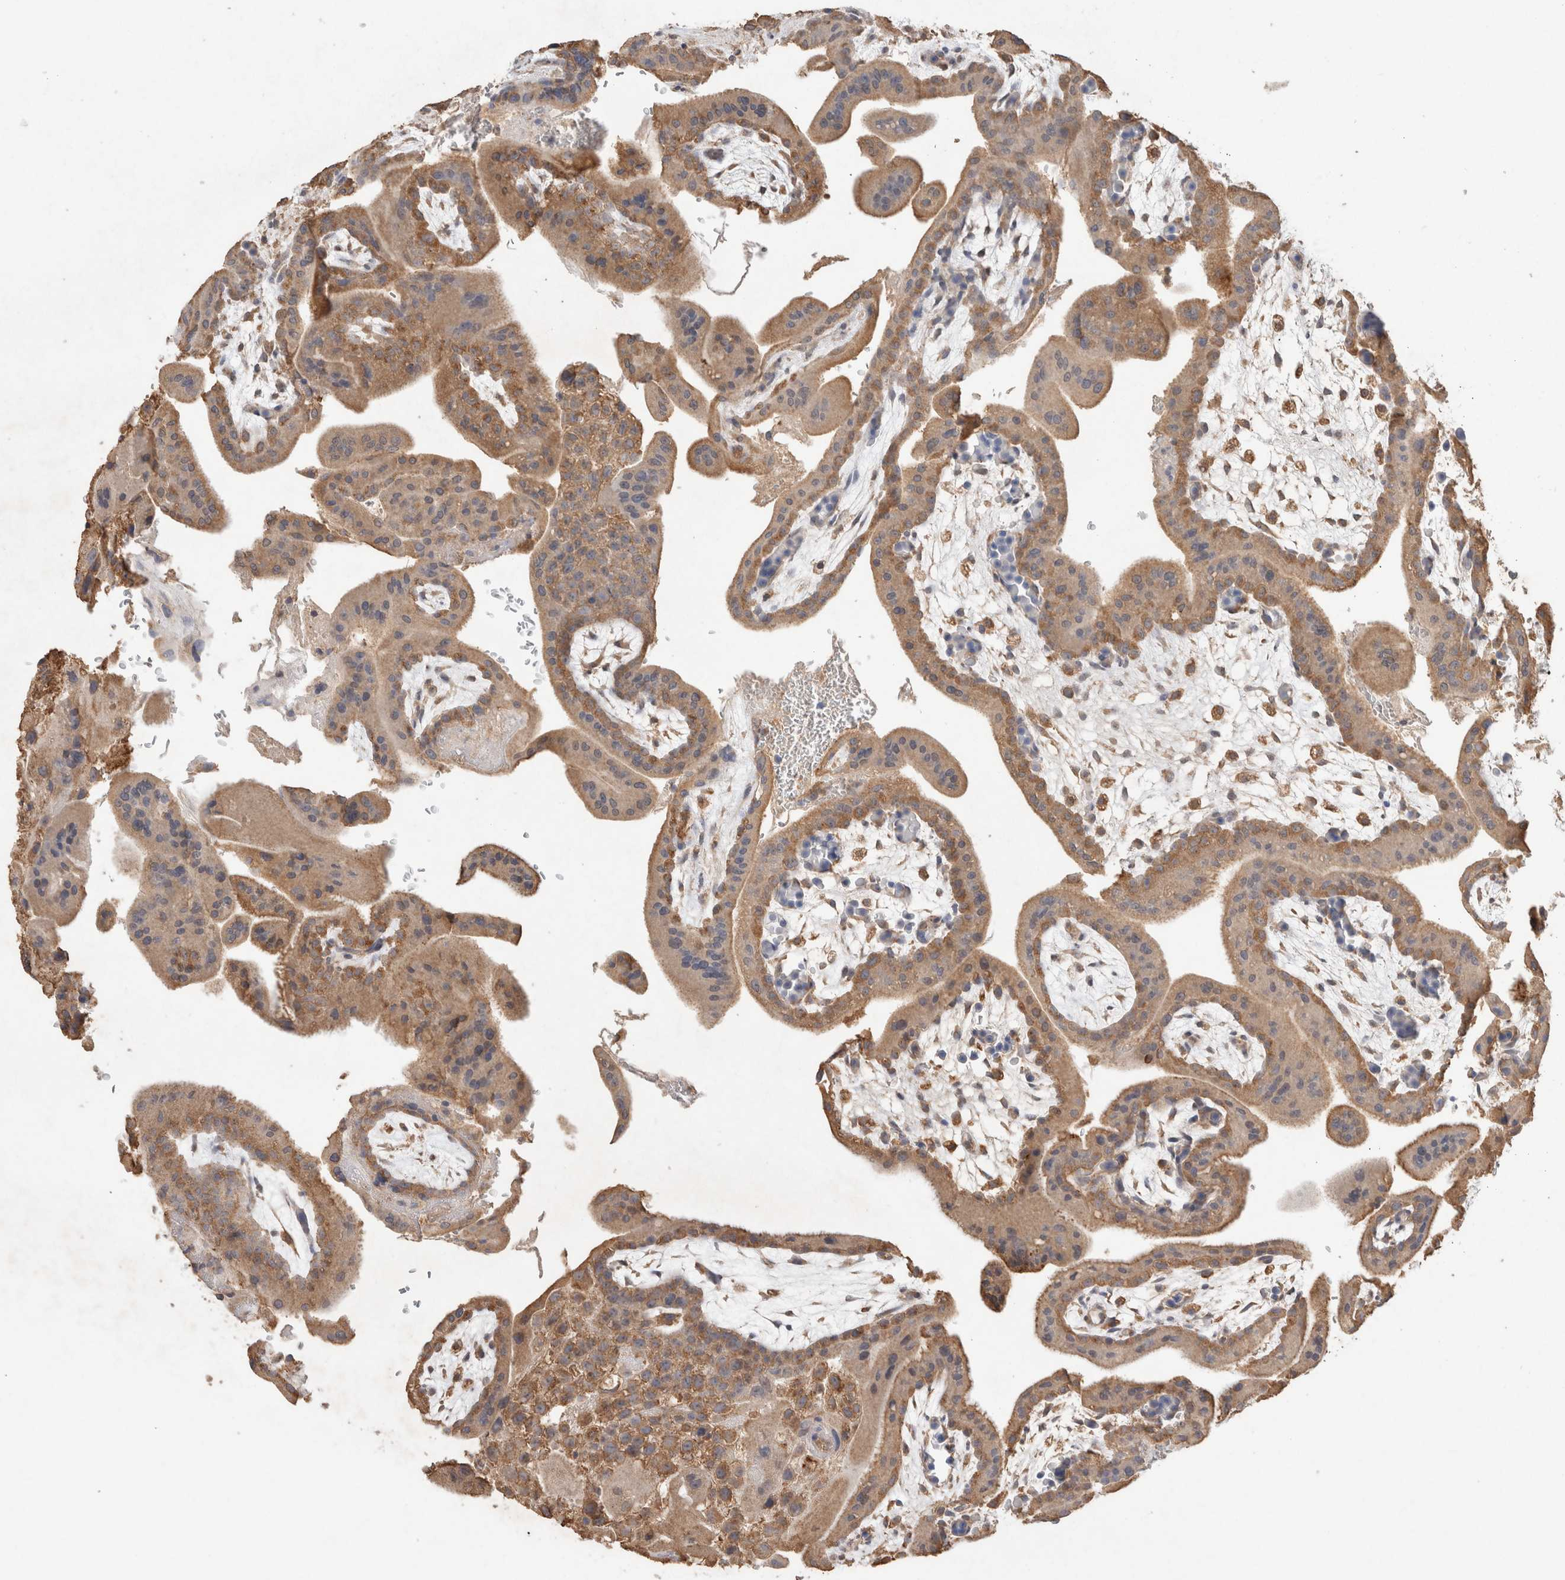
{"staining": {"intensity": "moderate", "quantity": ">75%", "location": "cytoplasmic/membranous"}, "tissue": "placenta", "cell_type": "Decidual cells", "image_type": "normal", "snomed": [{"axis": "morphology", "description": "Normal tissue, NOS"}, {"axis": "topography", "description": "Placenta"}], "caption": "Immunohistochemical staining of unremarkable human placenta displays moderate cytoplasmic/membranous protein staining in about >75% of decidual cells.", "gene": "RAB14", "patient": {"sex": "female", "age": 35}}